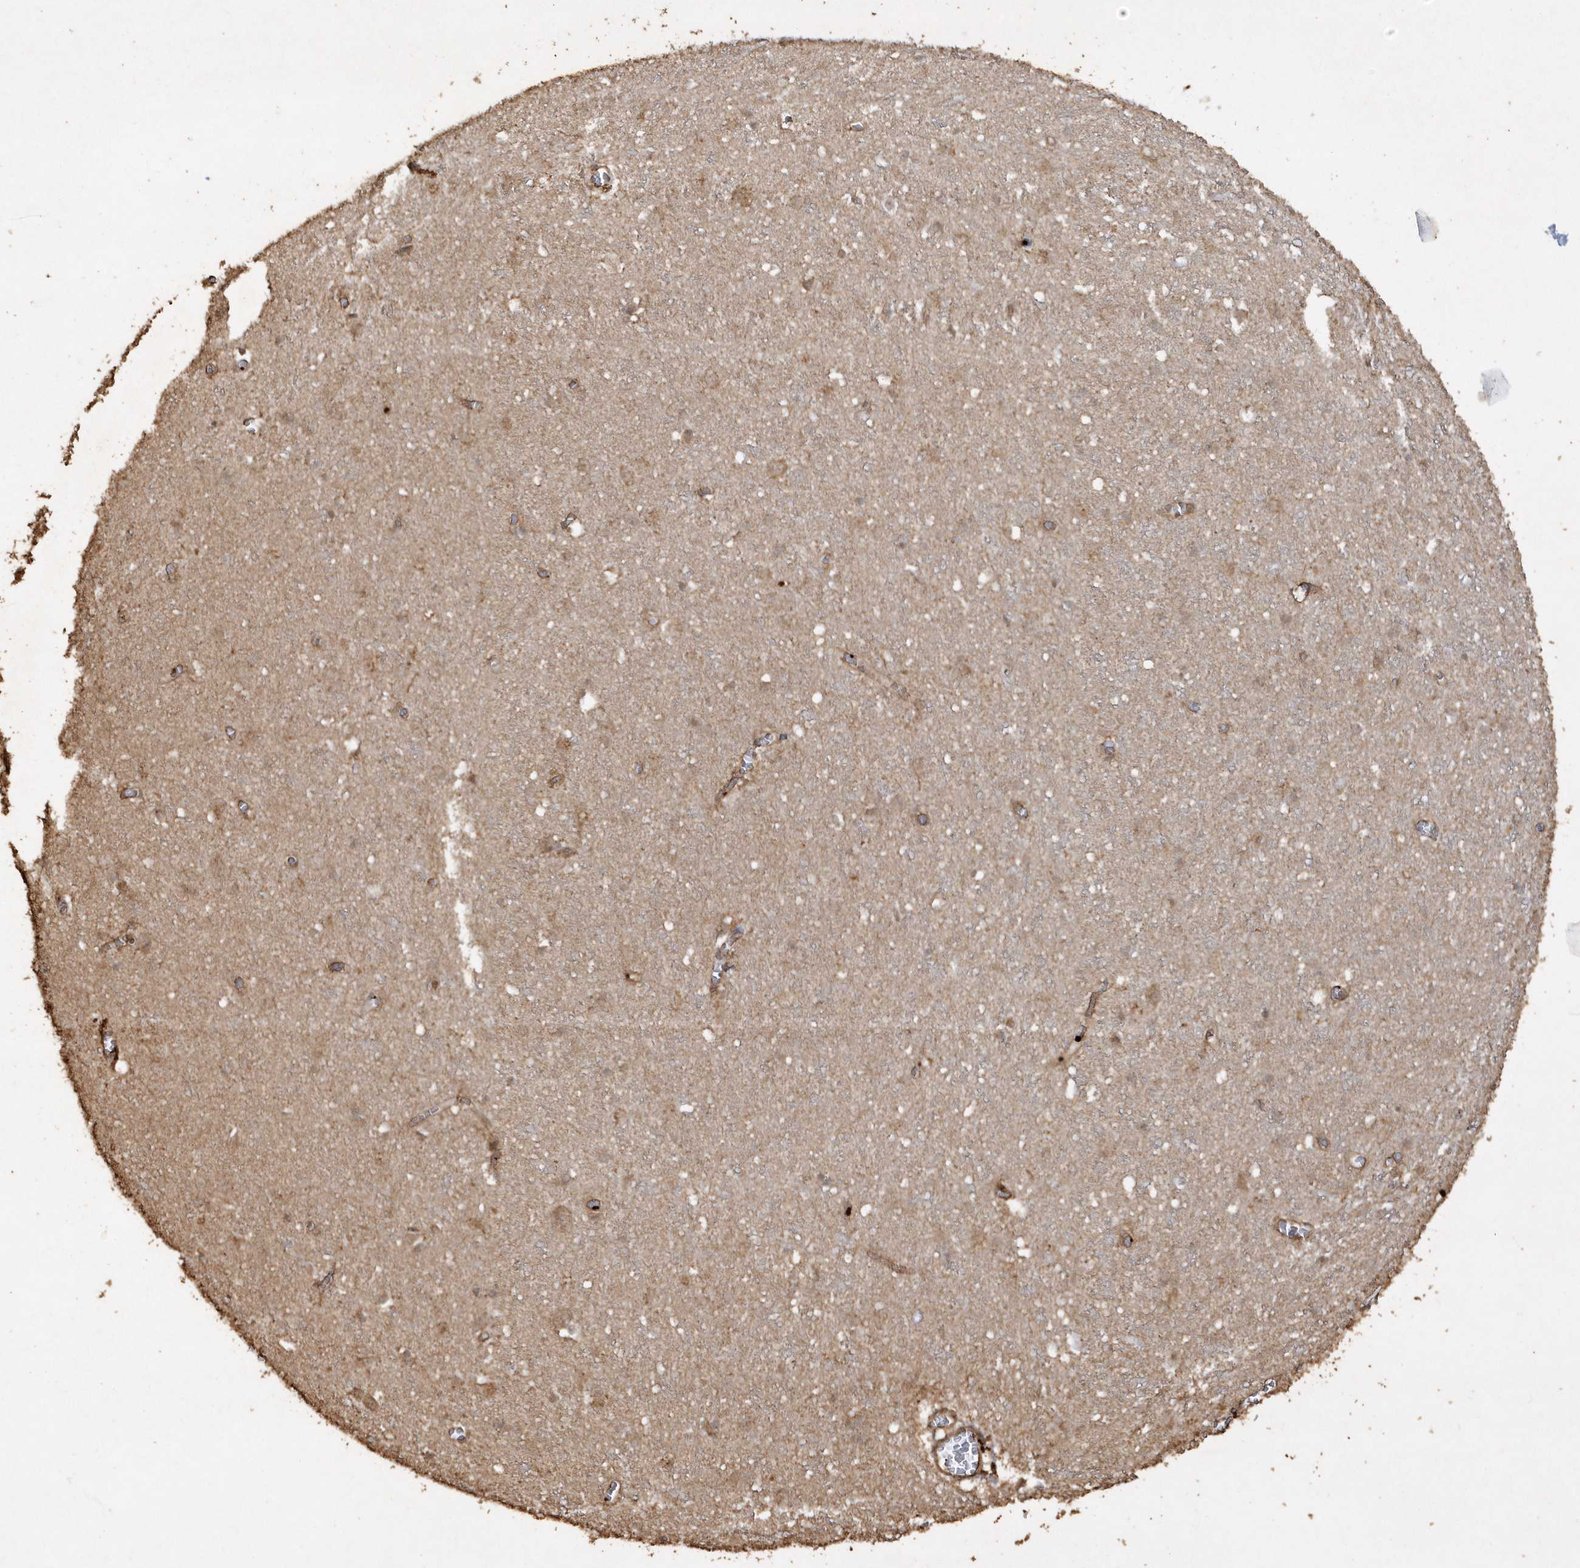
{"staining": {"intensity": "strong", "quantity": ">75%", "location": "cytoplasmic/membranous"}, "tissue": "cerebral cortex", "cell_type": "Endothelial cells", "image_type": "normal", "snomed": [{"axis": "morphology", "description": "Normal tissue, NOS"}, {"axis": "topography", "description": "Cerebral cortex"}], "caption": "Approximately >75% of endothelial cells in unremarkable cerebral cortex show strong cytoplasmic/membranous protein expression as visualized by brown immunohistochemical staining.", "gene": "AVPI1", "patient": {"sex": "female", "age": 64}}